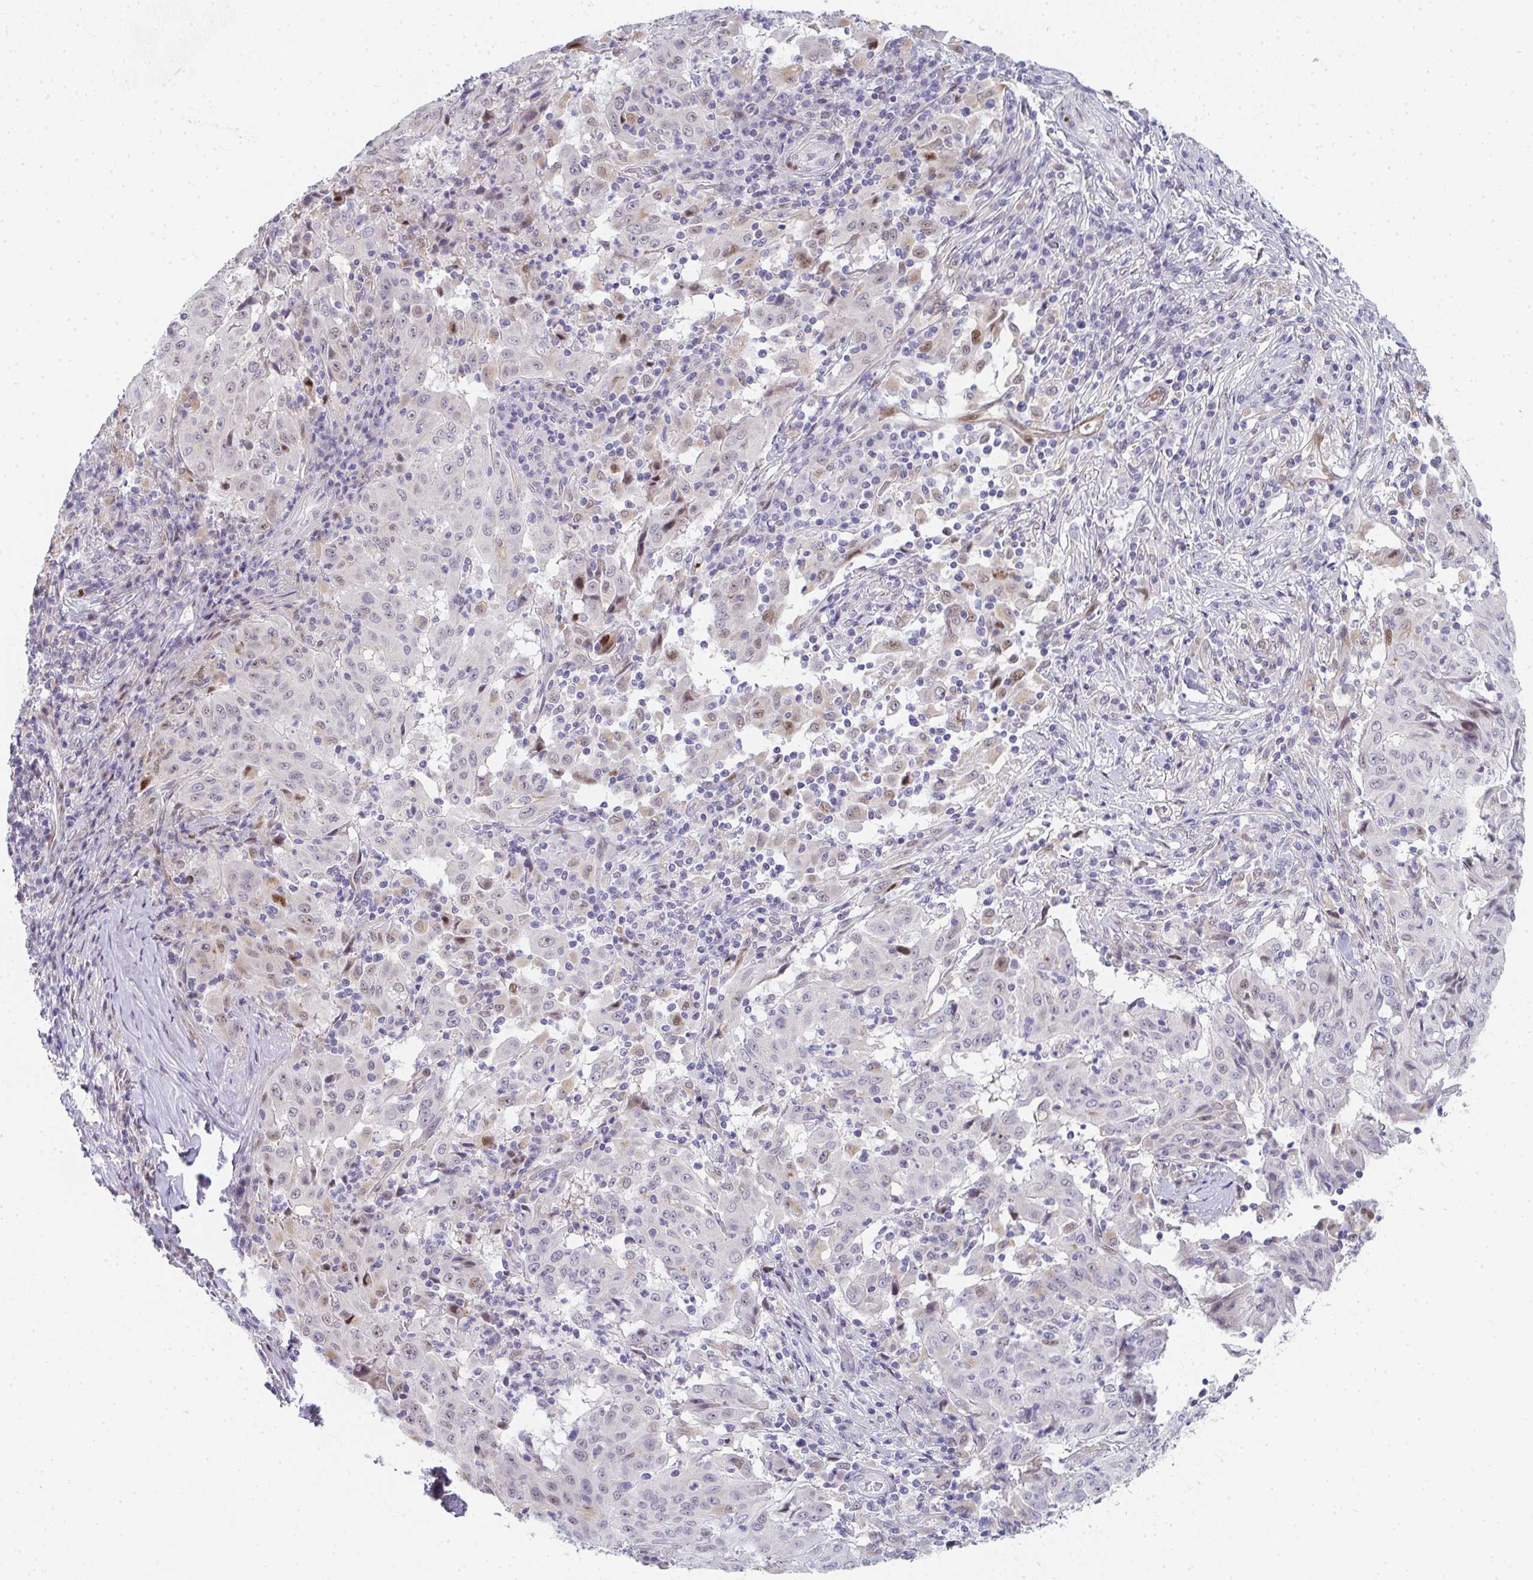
{"staining": {"intensity": "moderate", "quantity": "<25%", "location": "nuclear"}, "tissue": "pancreatic cancer", "cell_type": "Tumor cells", "image_type": "cancer", "snomed": [{"axis": "morphology", "description": "Adenocarcinoma, NOS"}, {"axis": "topography", "description": "Pancreas"}], "caption": "IHC (DAB (3,3'-diaminobenzidine)) staining of pancreatic cancer (adenocarcinoma) reveals moderate nuclear protein positivity in approximately <25% of tumor cells.", "gene": "ZIC3", "patient": {"sex": "male", "age": 63}}